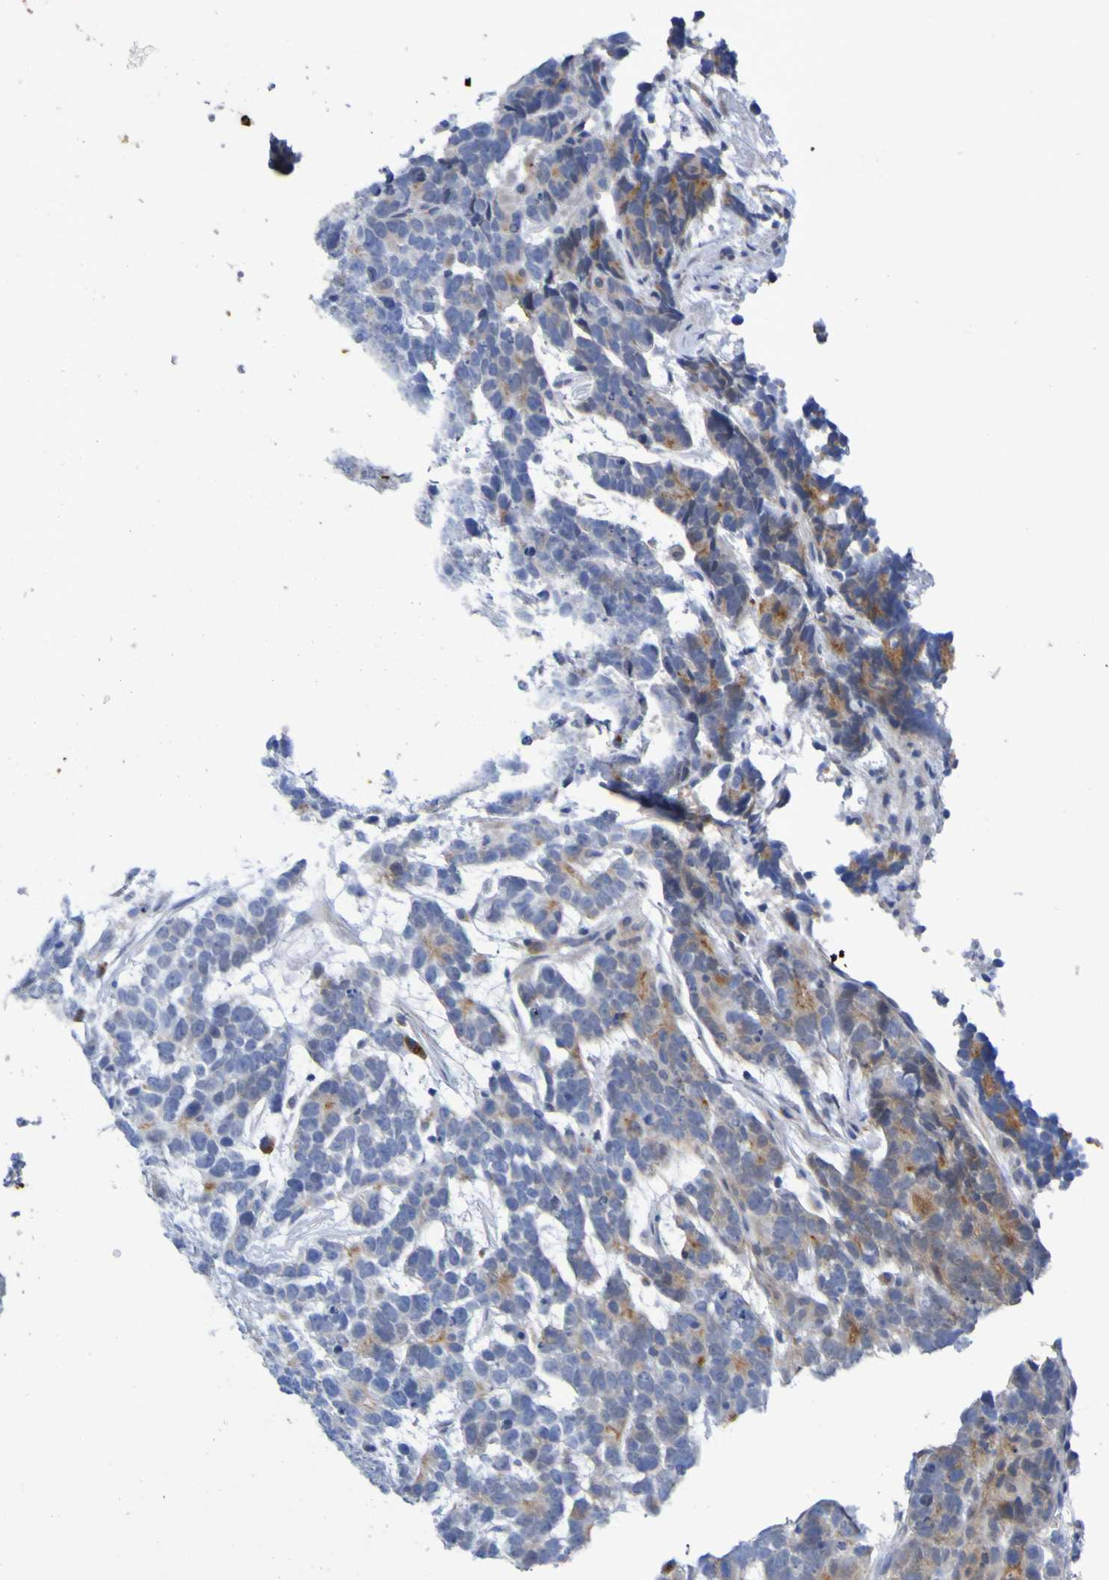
{"staining": {"intensity": "moderate", "quantity": "25%-75%", "location": "cytoplasmic/membranous"}, "tissue": "testis cancer", "cell_type": "Tumor cells", "image_type": "cancer", "snomed": [{"axis": "morphology", "description": "Carcinoma, Embryonal, NOS"}, {"axis": "topography", "description": "Testis"}], "caption": "Immunohistochemical staining of human testis cancer exhibits medium levels of moderate cytoplasmic/membranous expression in approximately 25%-75% of tumor cells. (DAB = brown stain, brightfield microscopy at high magnification).", "gene": "C11orf24", "patient": {"sex": "male", "age": 26}}